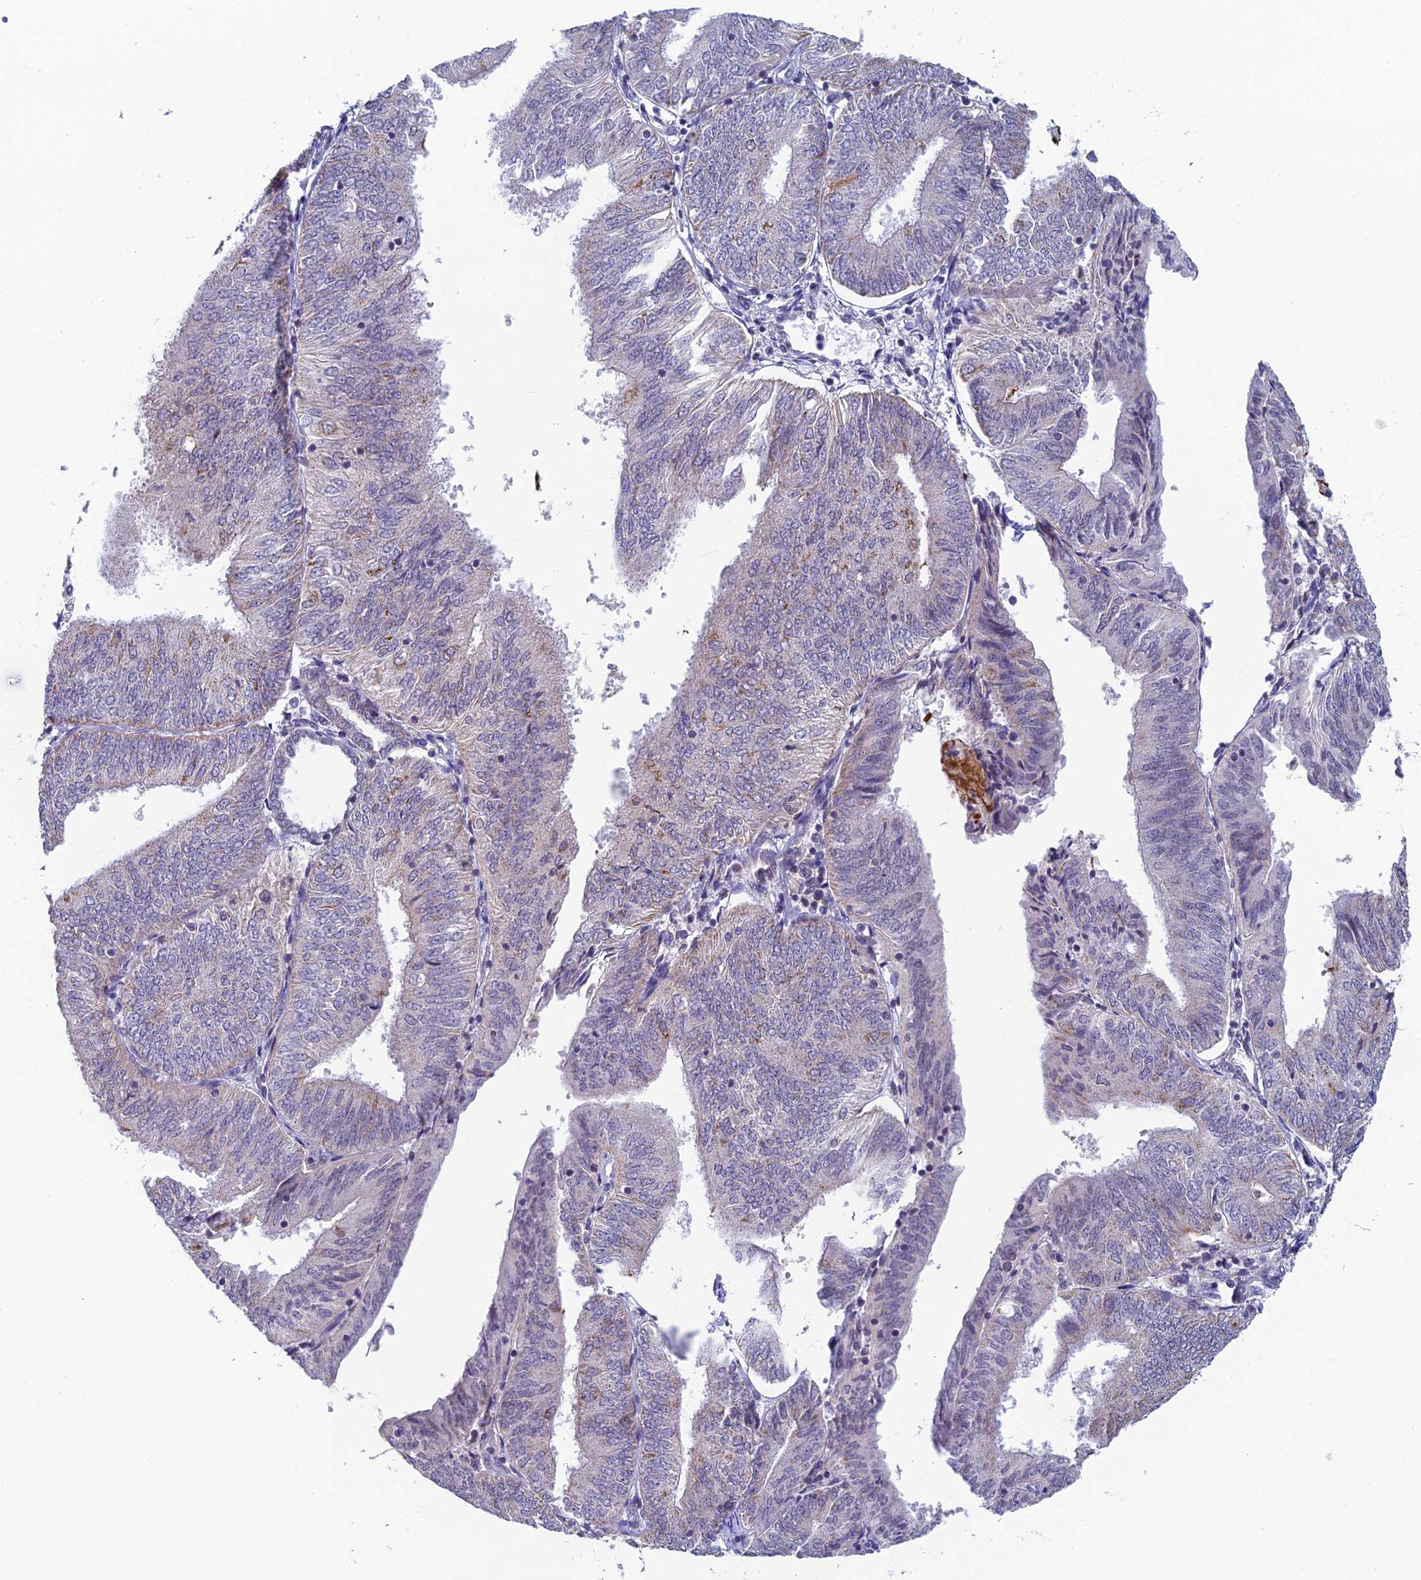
{"staining": {"intensity": "negative", "quantity": "none", "location": "none"}, "tissue": "endometrial cancer", "cell_type": "Tumor cells", "image_type": "cancer", "snomed": [{"axis": "morphology", "description": "Adenocarcinoma, NOS"}, {"axis": "topography", "description": "Endometrium"}], "caption": "DAB (3,3'-diaminobenzidine) immunohistochemical staining of endometrial adenocarcinoma exhibits no significant positivity in tumor cells. The staining was performed using DAB to visualize the protein expression in brown, while the nuclei were stained in blue with hematoxylin (Magnification: 20x).", "gene": "REXO5", "patient": {"sex": "female", "age": 58}}